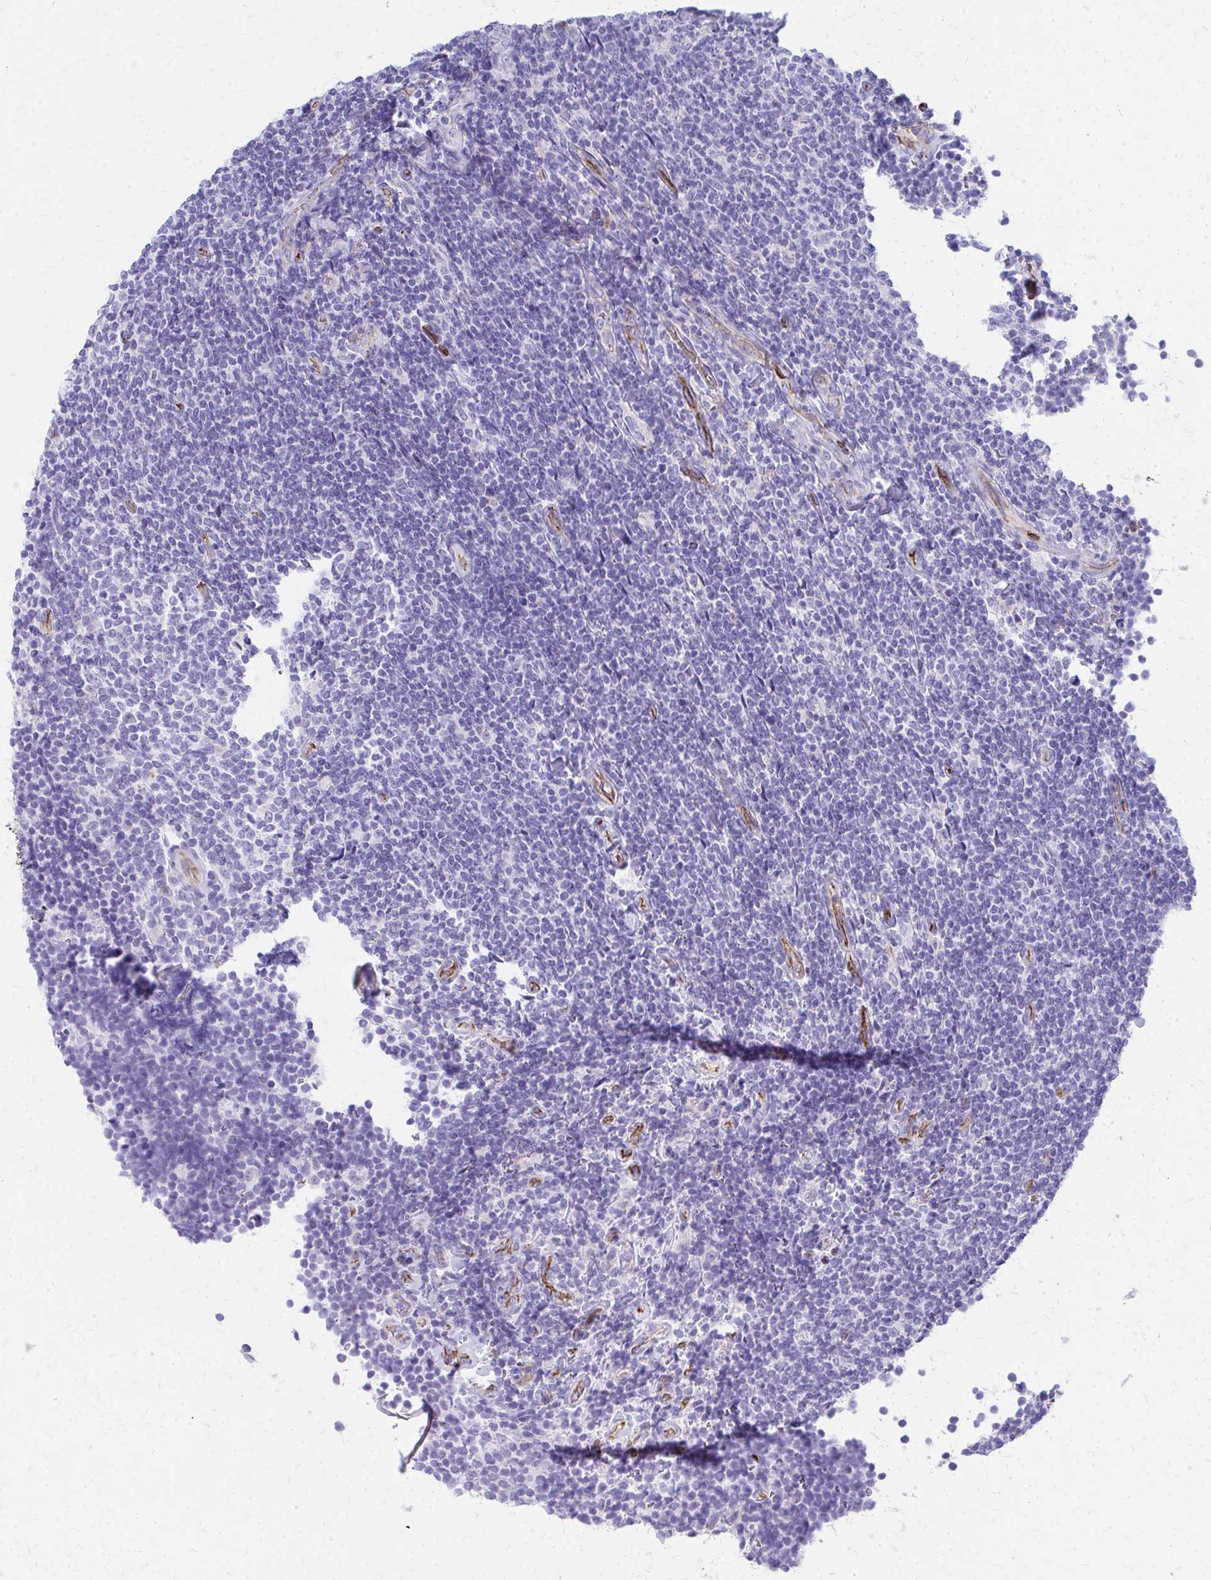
{"staining": {"intensity": "negative", "quantity": "none", "location": "none"}, "tissue": "lymphoma", "cell_type": "Tumor cells", "image_type": "cancer", "snomed": [{"axis": "morphology", "description": "Malignant lymphoma, non-Hodgkin's type, Low grade"}, {"axis": "topography", "description": "Lymph node"}], "caption": "An IHC image of lymphoma is shown. There is no staining in tumor cells of lymphoma. (Brightfield microscopy of DAB immunohistochemistry at high magnification).", "gene": "TPSG1", "patient": {"sex": "male", "age": 52}}